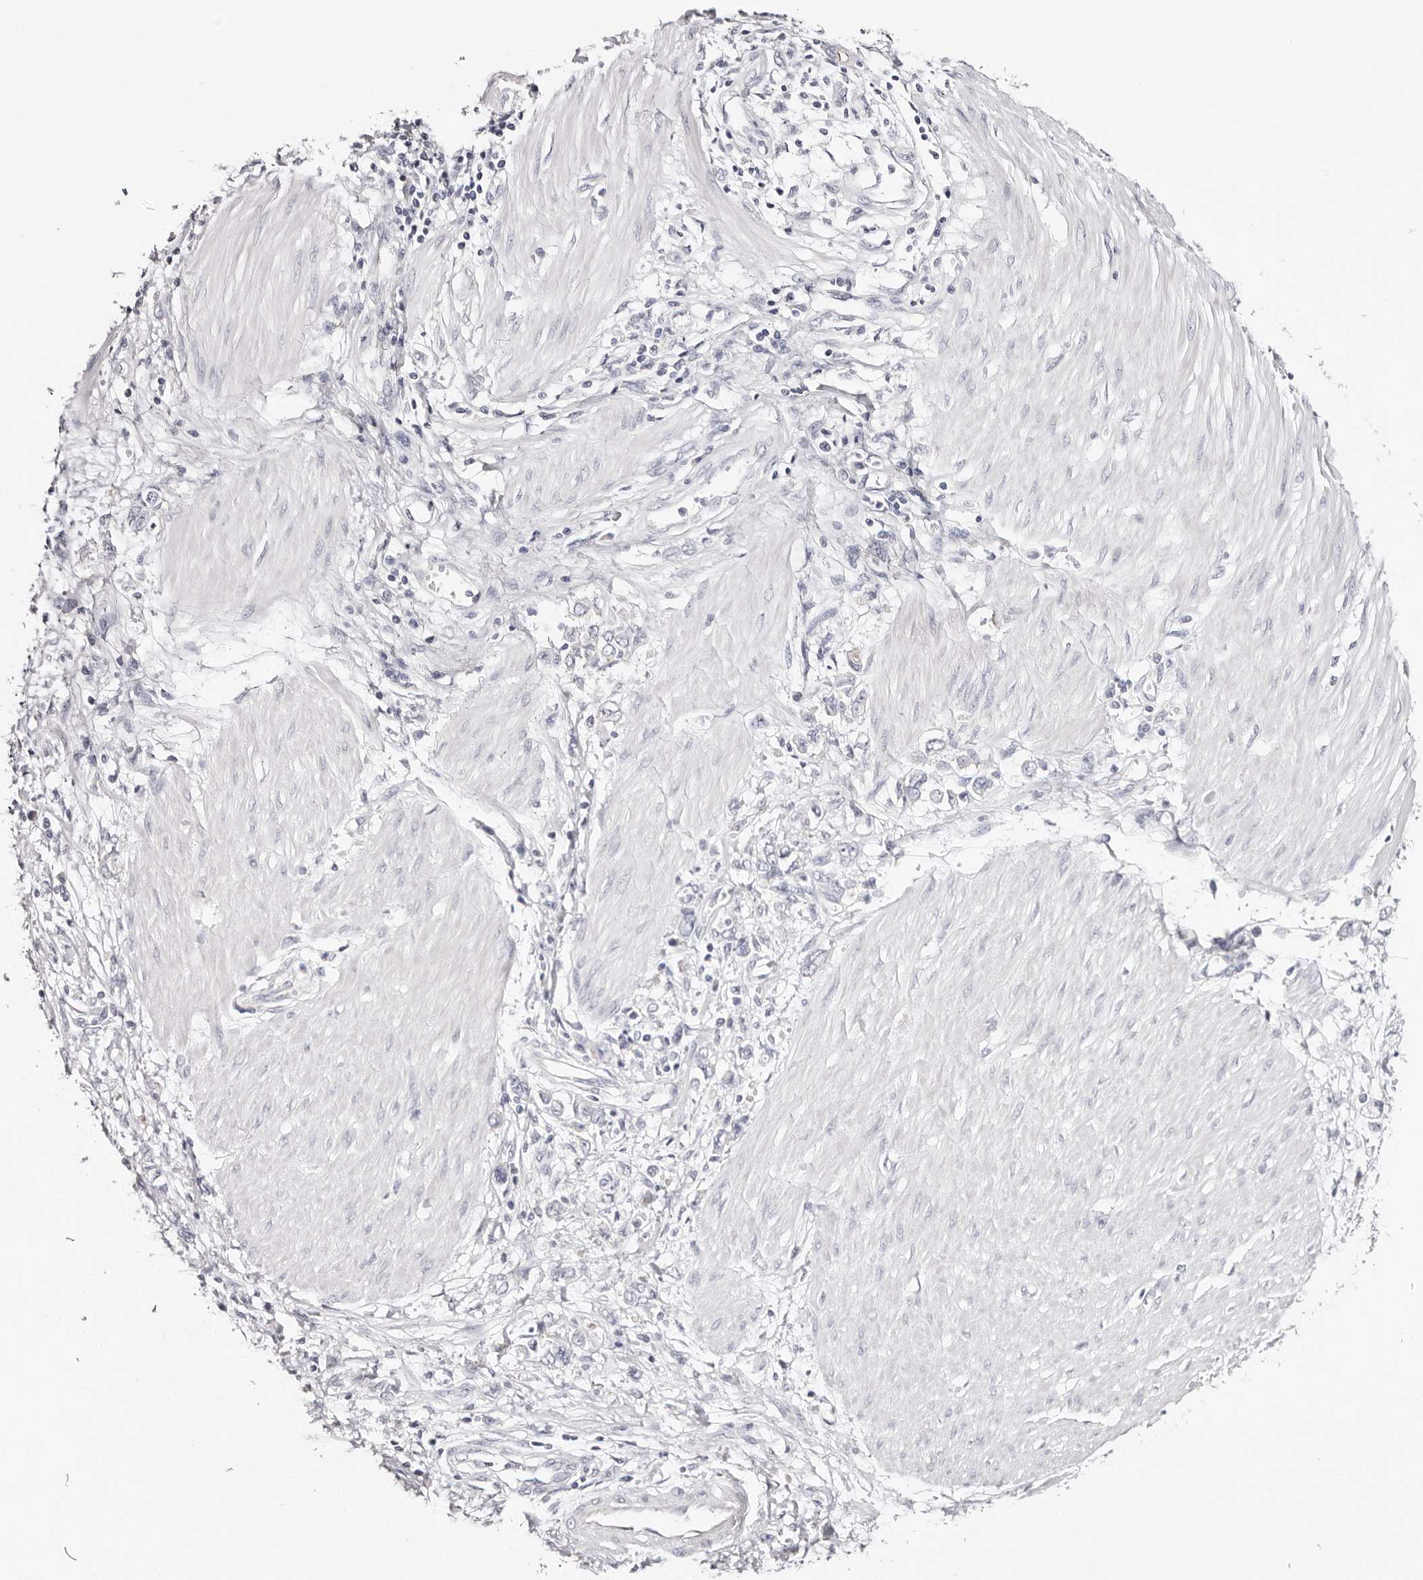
{"staining": {"intensity": "negative", "quantity": "none", "location": "none"}, "tissue": "stomach cancer", "cell_type": "Tumor cells", "image_type": "cancer", "snomed": [{"axis": "morphology", "description": "Adenocarcinoma, NOS"}, {"axis": "topography", "description": "Stomach"}], "caption": "This photomicrograph is of adenocarcinoma (stomach) stained with immunohistochemistry to label a protein in brown with the nuclei are counter-stained blue. There is no positivity in tumor cells.", "gene": "ROM1", "patient": {"sex": "female", "age": 76}}